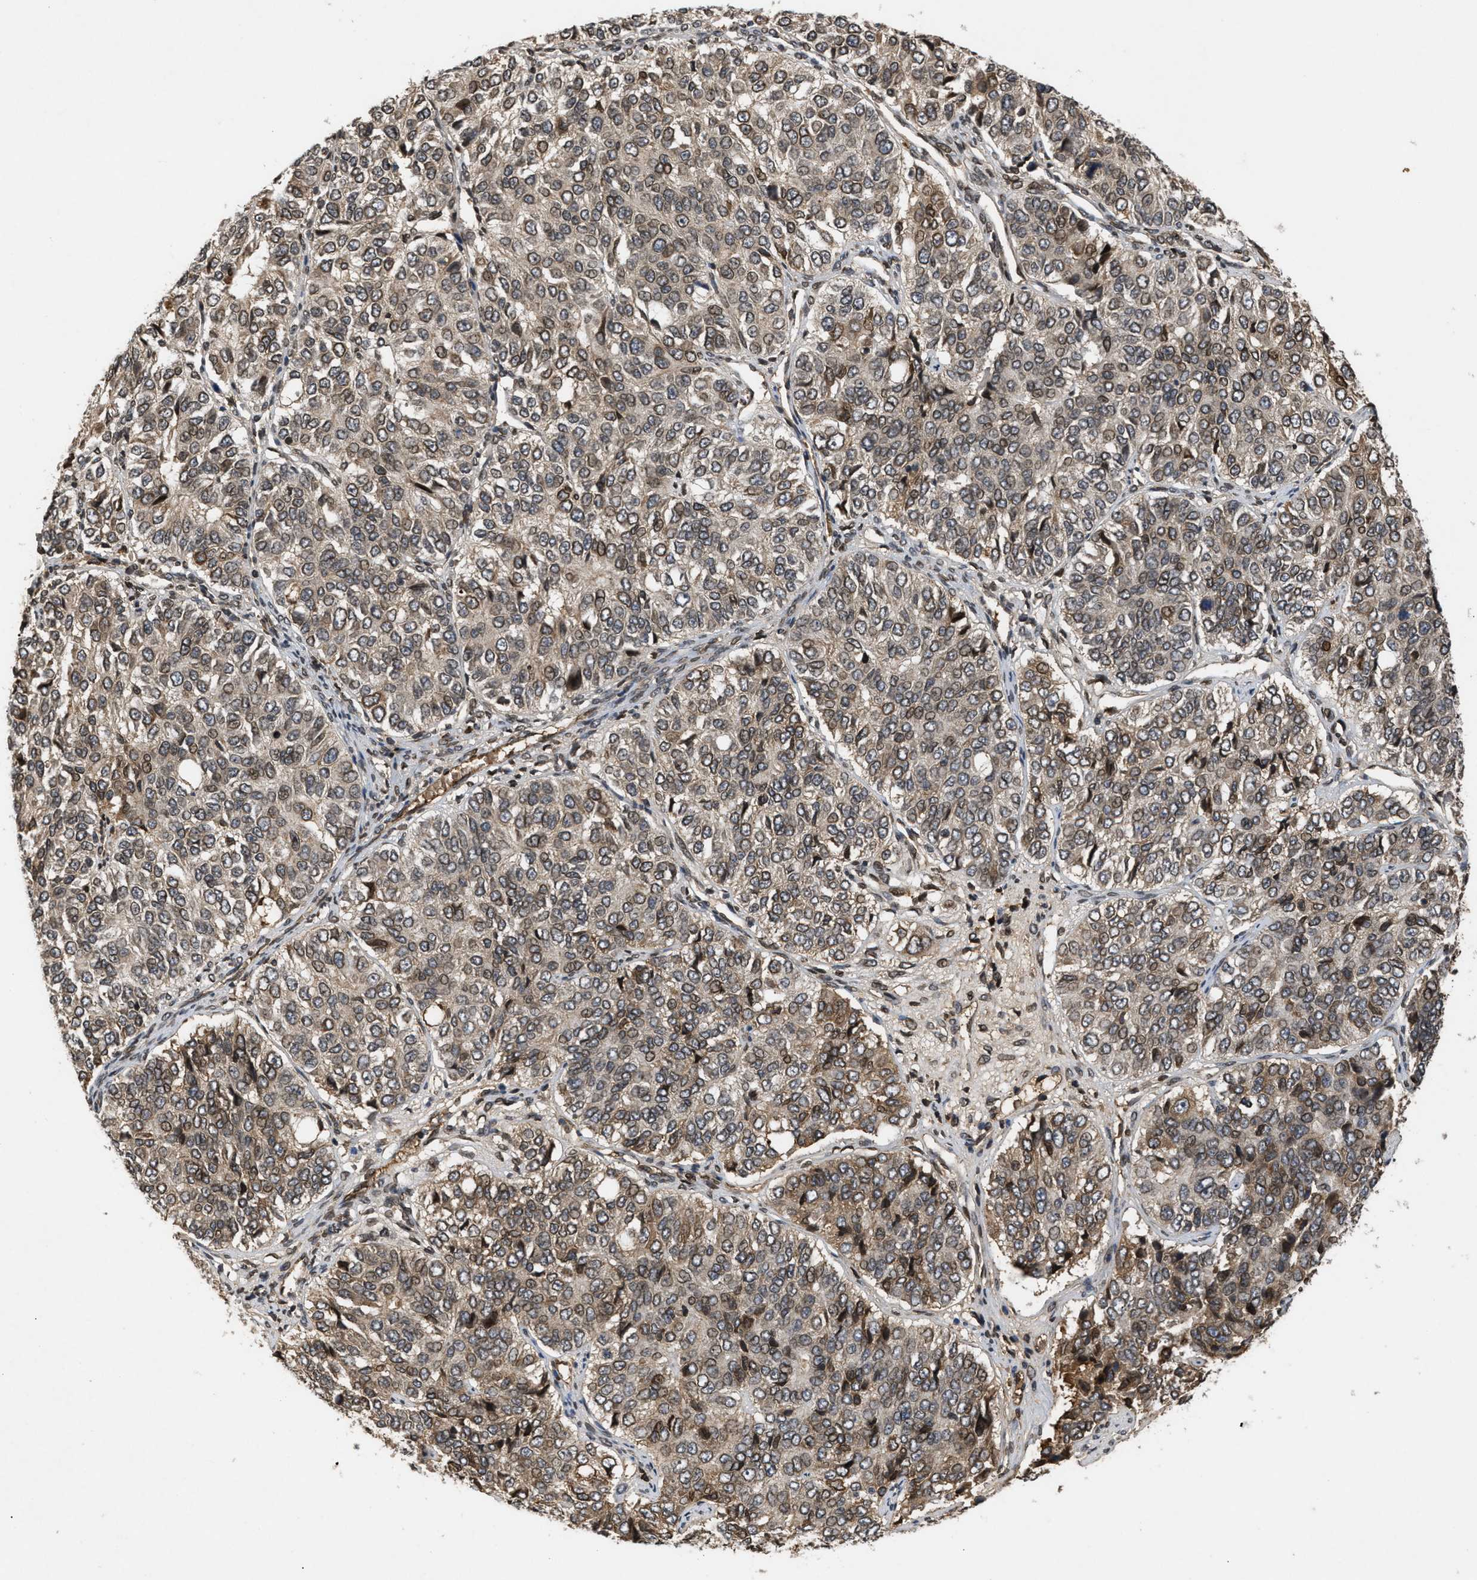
{"staining": {"intensity": "weak", "quantity": ">75%", "location": "cytoplasmic/membranous,nuclear"}, "tissue": "ovarian cancer", "cell_type": "Tumor cells", "image_type": "cancer", "snomed": [{"axis": "morphology", "description": "Carcinoma, endometroid"}, {"axis": "topography", "description": "Ovary"}], "caption": "This photomicrograph reveals immunohistochemistry staining of endometroid carcinoma (ovarian), with low weak cytoplasmic/membranous and nuclear positivity in approximately >75% of tumor cells.", "gene": "CRY1", "patient": {"sex": "female", "age": 51}}